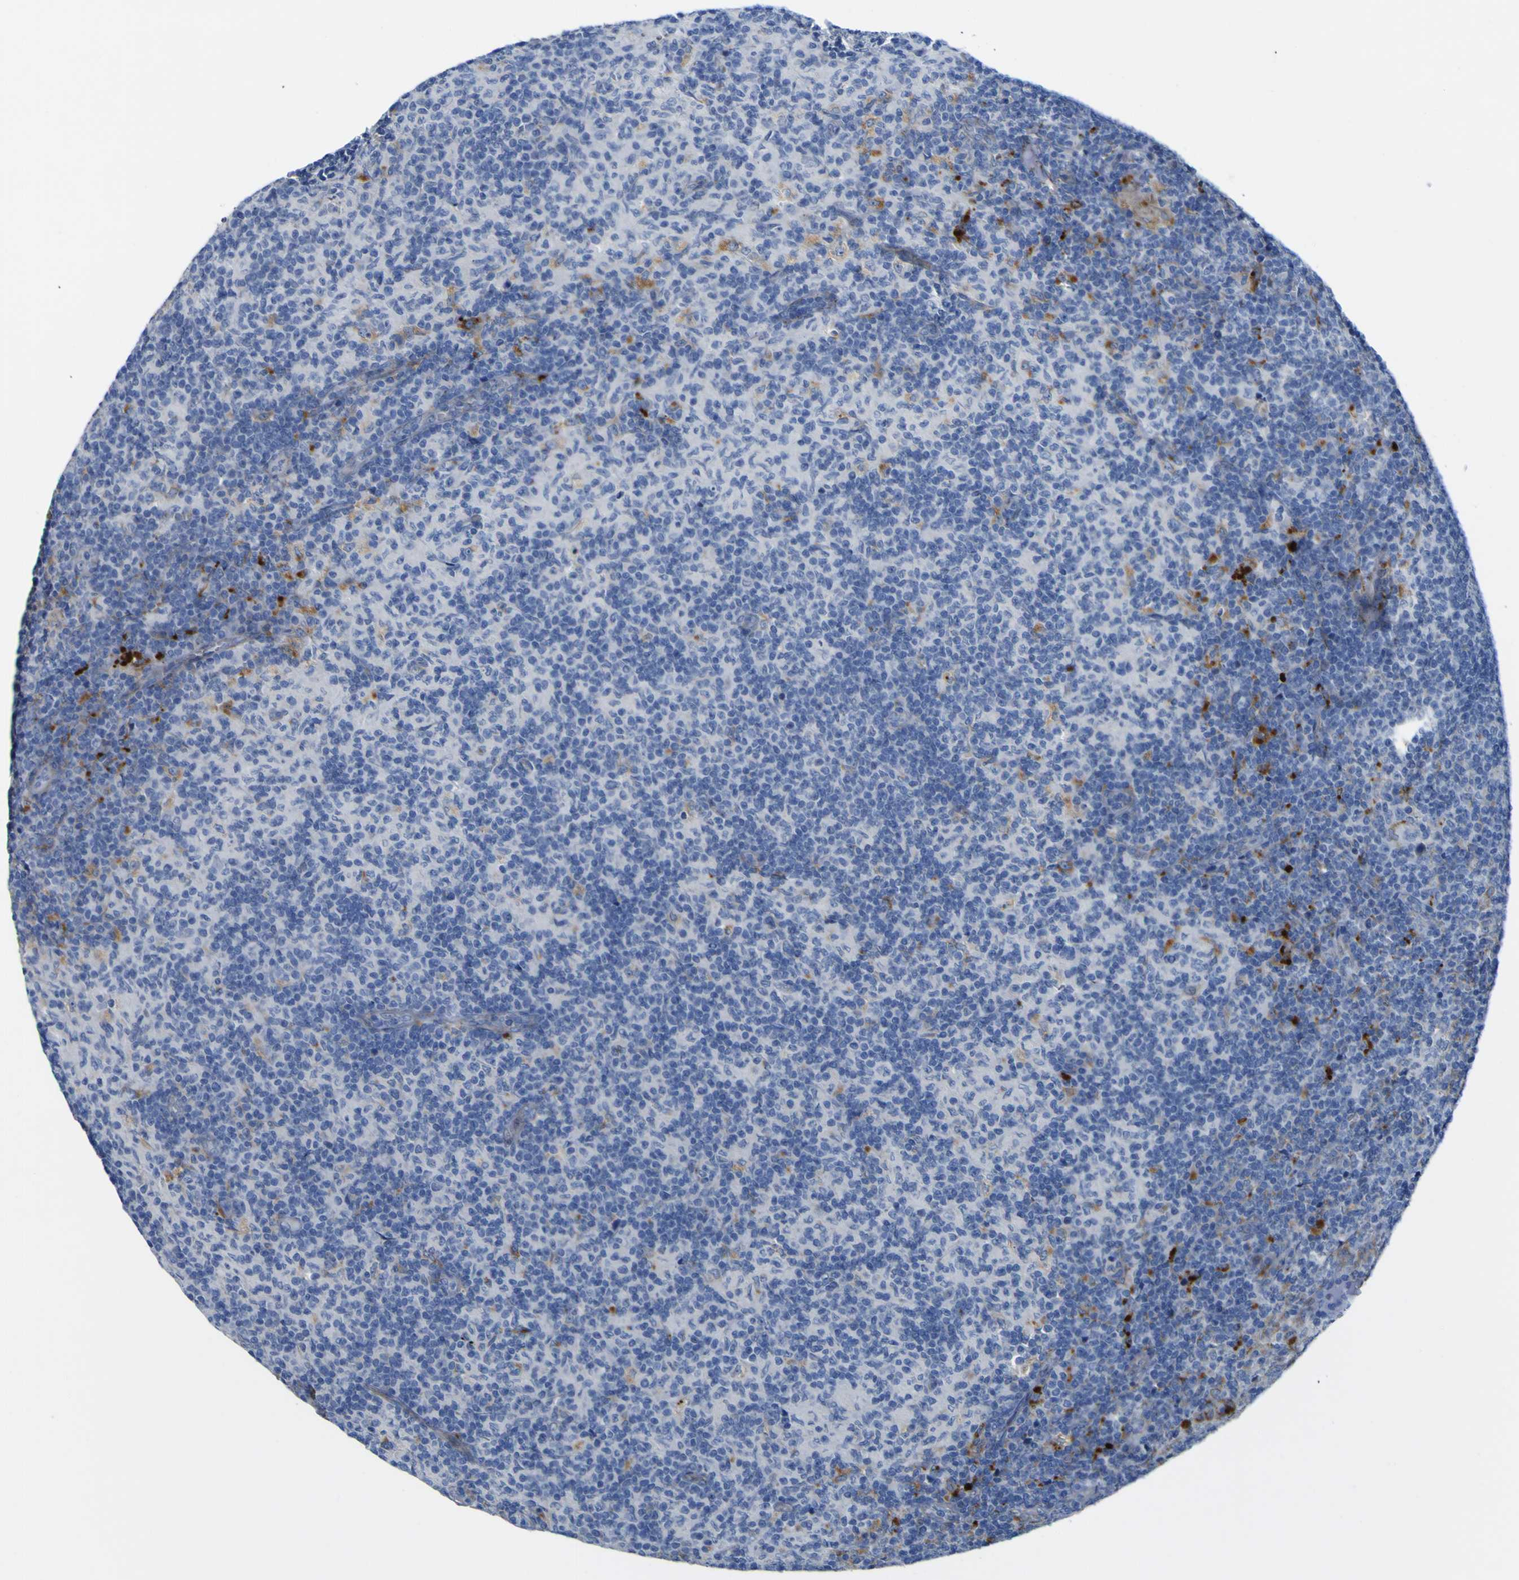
{"staining": {"intensity": "strong", "quantity": "<25%", "location": "cytoplasmic/membranous"}, "tissue": "lymph node", "cell_type": "Germinal center cells", "image_type": "normal", "snomed": [{"axis": "morphology", "description": "Normal tissue, NOS"}, {"axis": "morphology", "description": "Inflammation, NOS"}, {"axis": "topography", "description": "Lymph node"}], "caption": "Immunohistochemistry image of benign lymph node: human lymph node stained using immunohistochemistry (IHC) shows medium levels of strong protein expression localized specifically in the cytoplasmic/membranous of germinal center cells, appearing as a cytoplasmic/membranous brown color.", "gene": "PTPRF", "patient": {"sex": "male", "age": 55}}